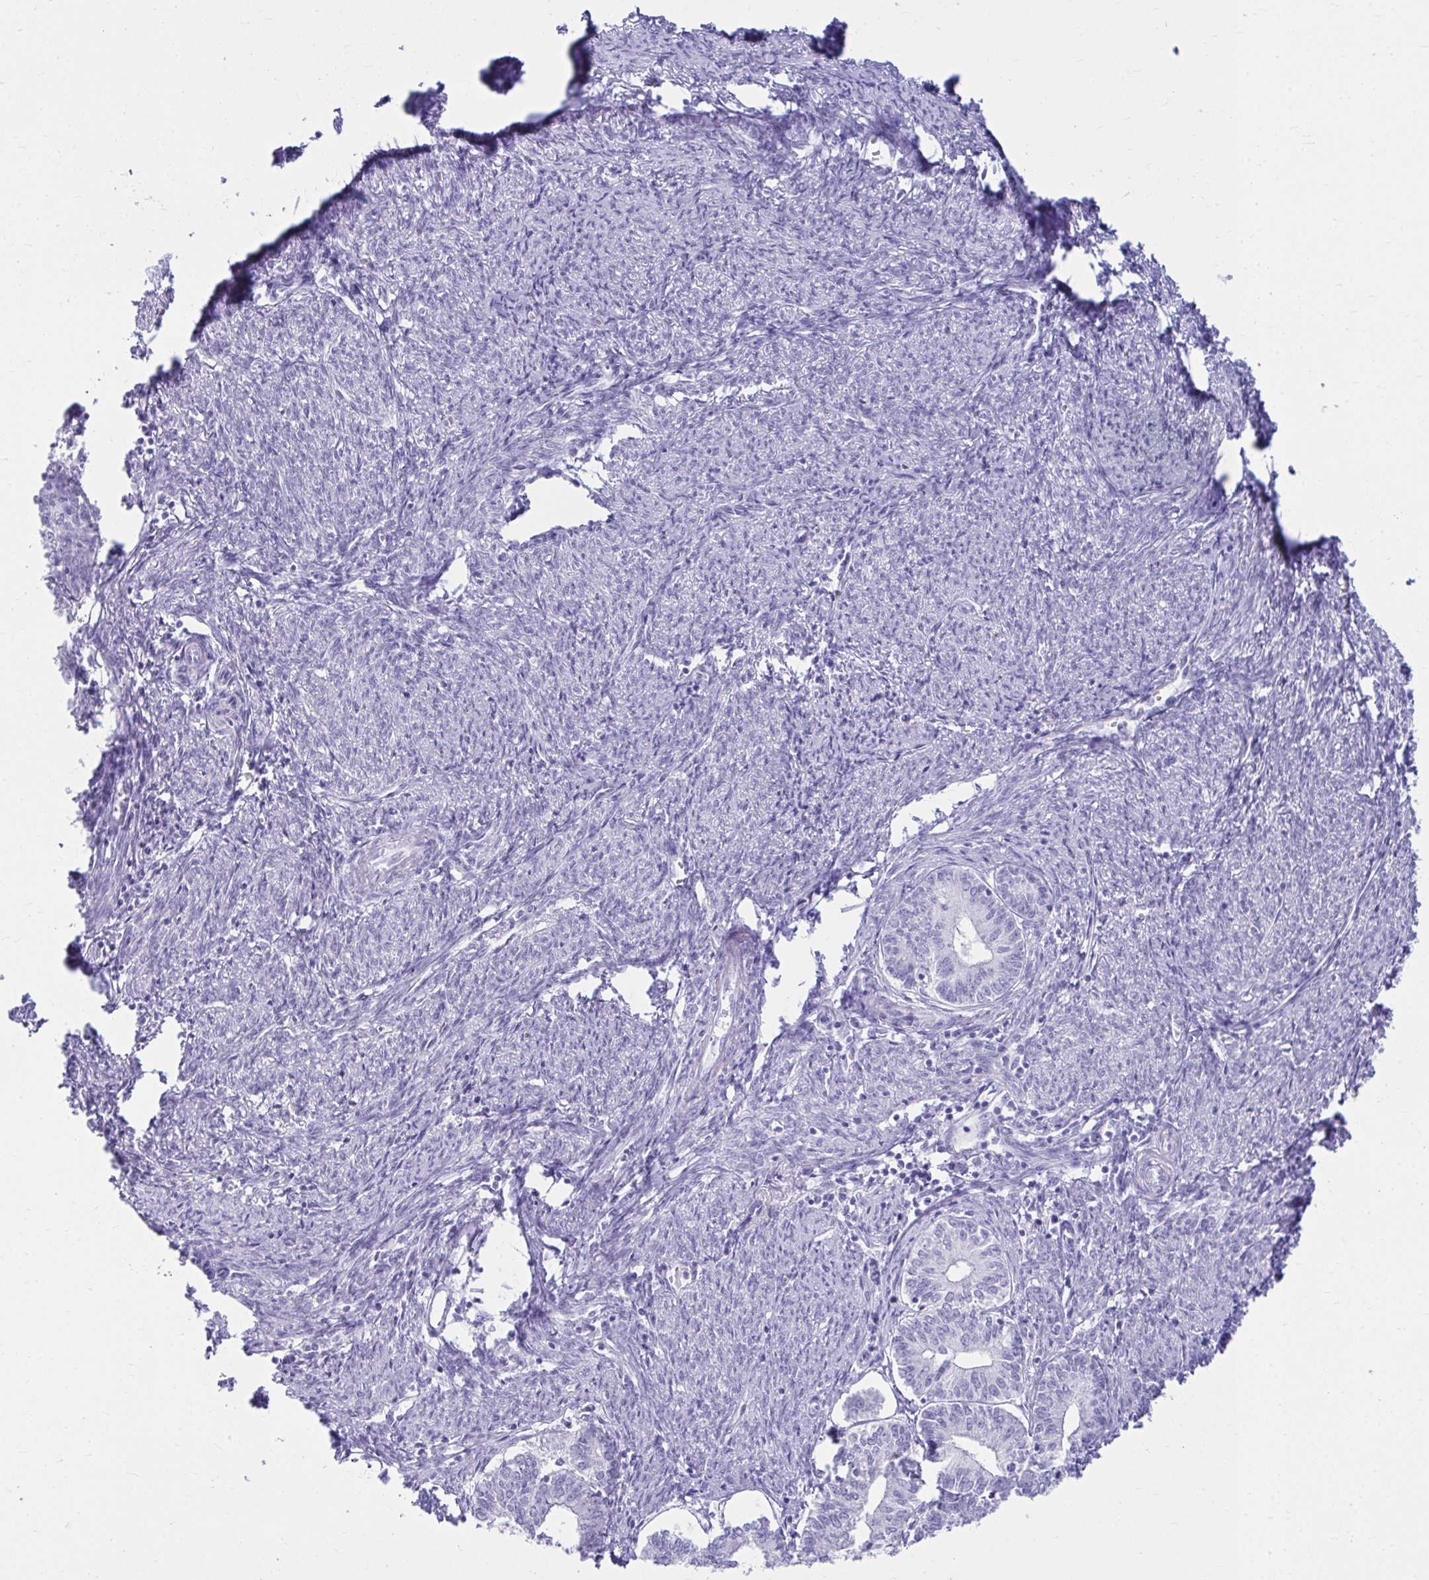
{"staining": {"intensity": "negative", "quantity": "none", "location": "none"}, "tissue": "endometrial cancer", "cell_type": "Tumor cells", "image_type": "cancer", "snomed": [{"axis": "morphology", "description": "Adenocarcinoma, NOS"}, {"axis": "topography", "description": "Endometrium"}], "caption": "This is a micrograph of IHC staining of adenocarcinoma (endometrial), which shows no staining in tumor cells. (Brightfield microscopy of DAB (3,3'-diaminobenzidine) IHC at high magnification).", "gene": "ATP4B", "patient": {"sex": "female", "age": 61}}